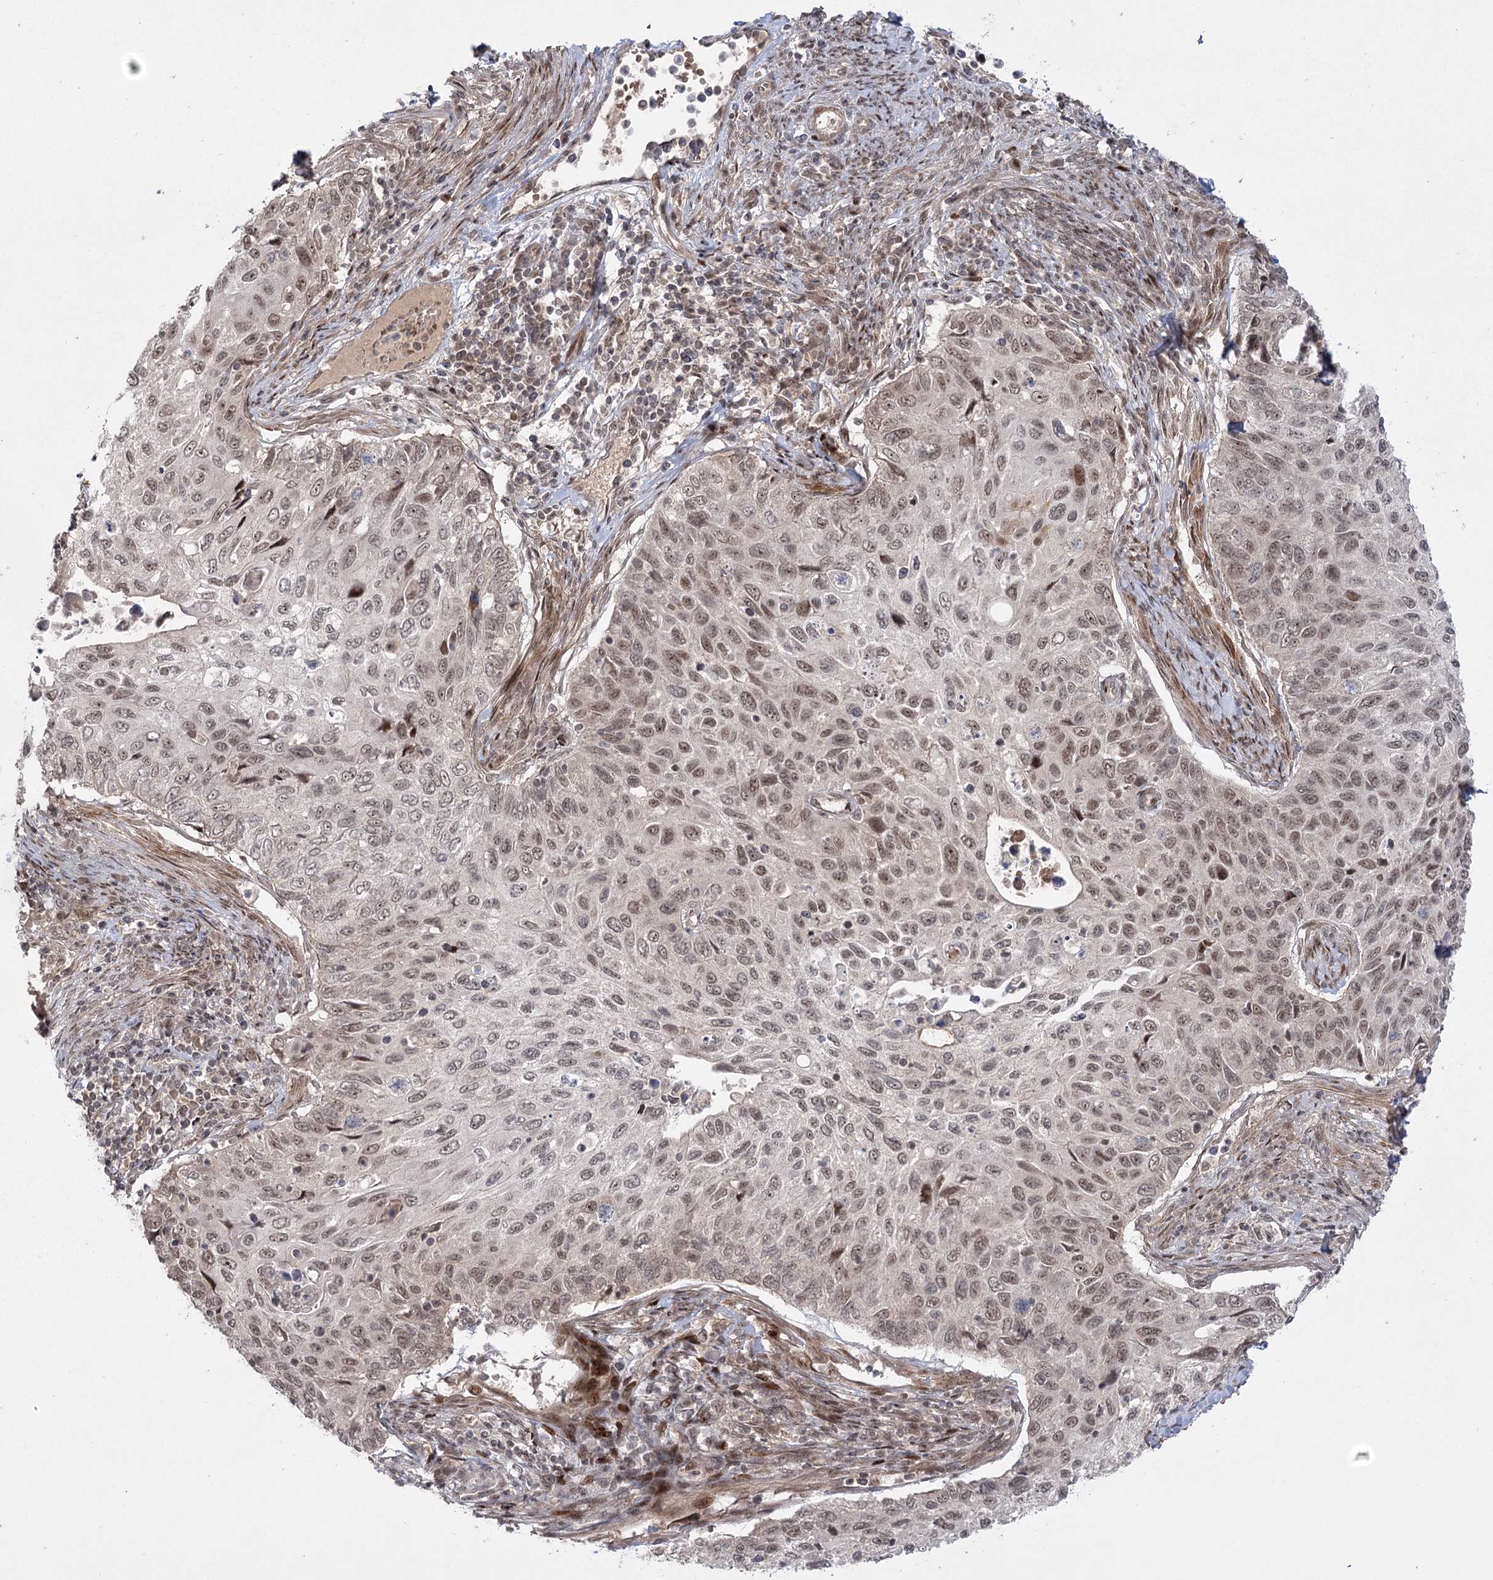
{"staining": {"intensity": "moderate", "quantity": "25%-75%", "location": "nuclear"}, "tissue": "cervical cancer", "cell_type": "Tumor cells", "image_type": "cancer", "snomed": [{"axis": "morphology", "description": "Squamous cell carcinoma, NOS"}, {"axis": "topography", "description": "Cervix"}], "caption": "This is a histology image of immunohistochemistry staining of squamous cell carcinoma (cervical), which shows moderate positivity in the nuclear of tumor cells.", "gene": "HELQ", "patient": {"sex": "female", "age": 70}}